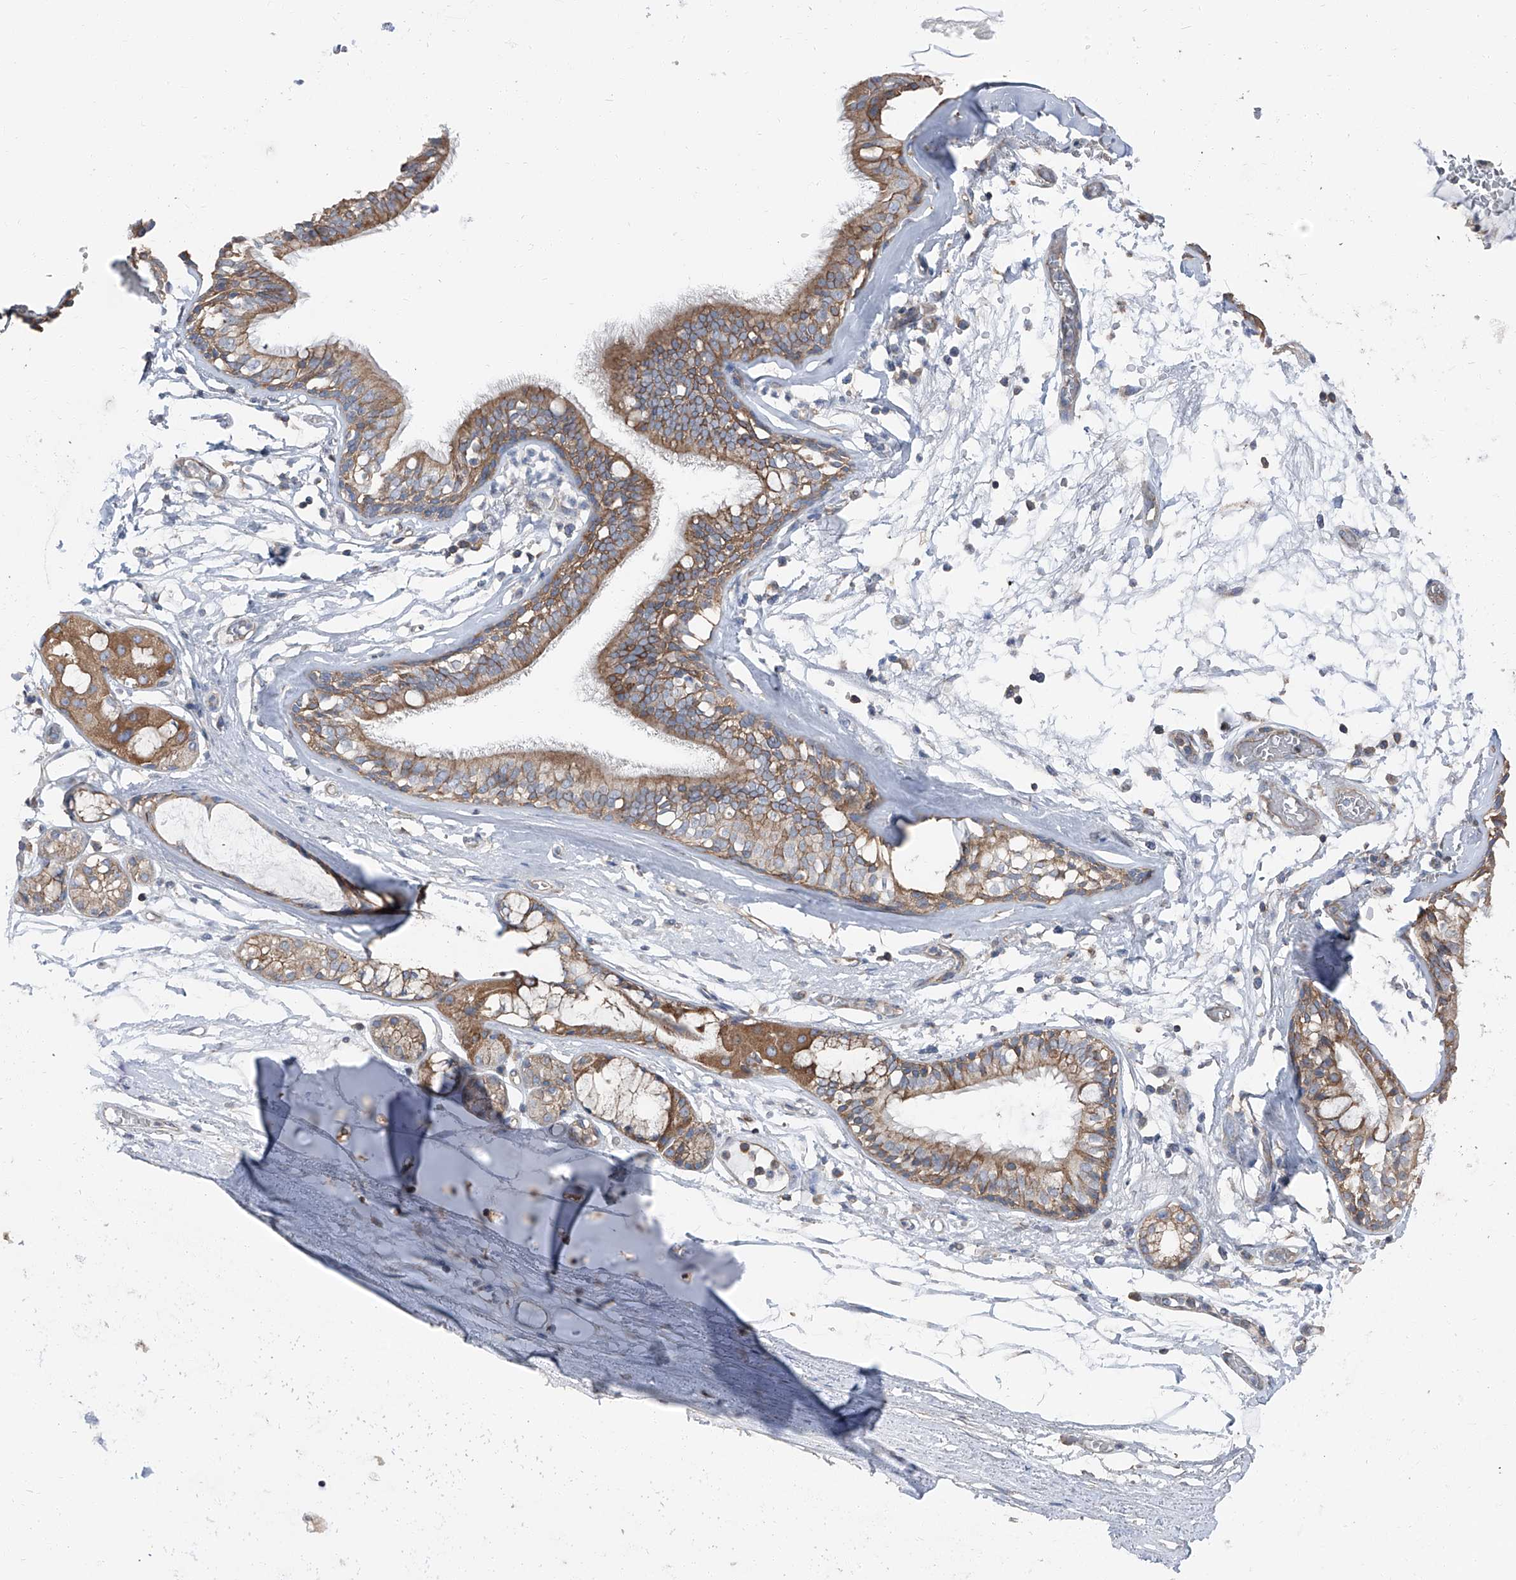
{"staining": {"intensity": "negative", "quantity": "none", "location": "none"}, "tissue": "adipose tissue", "cell_type": "Adipocytes", "image_type": "normal", "snomed": [{"axis": "morphology", "description": "Normal tissue, NOS"}, {"axis": "topography", "description": "Cartilage tissue"}], "caption": "Adipocytes are negative for brown protein staining in benign adipose tissue. (DAB immunohistochemistry visualized using brightfield microscopy, high magnification).", "gene": "GPR142", "patient": {"sex": "female", "age": 63}}